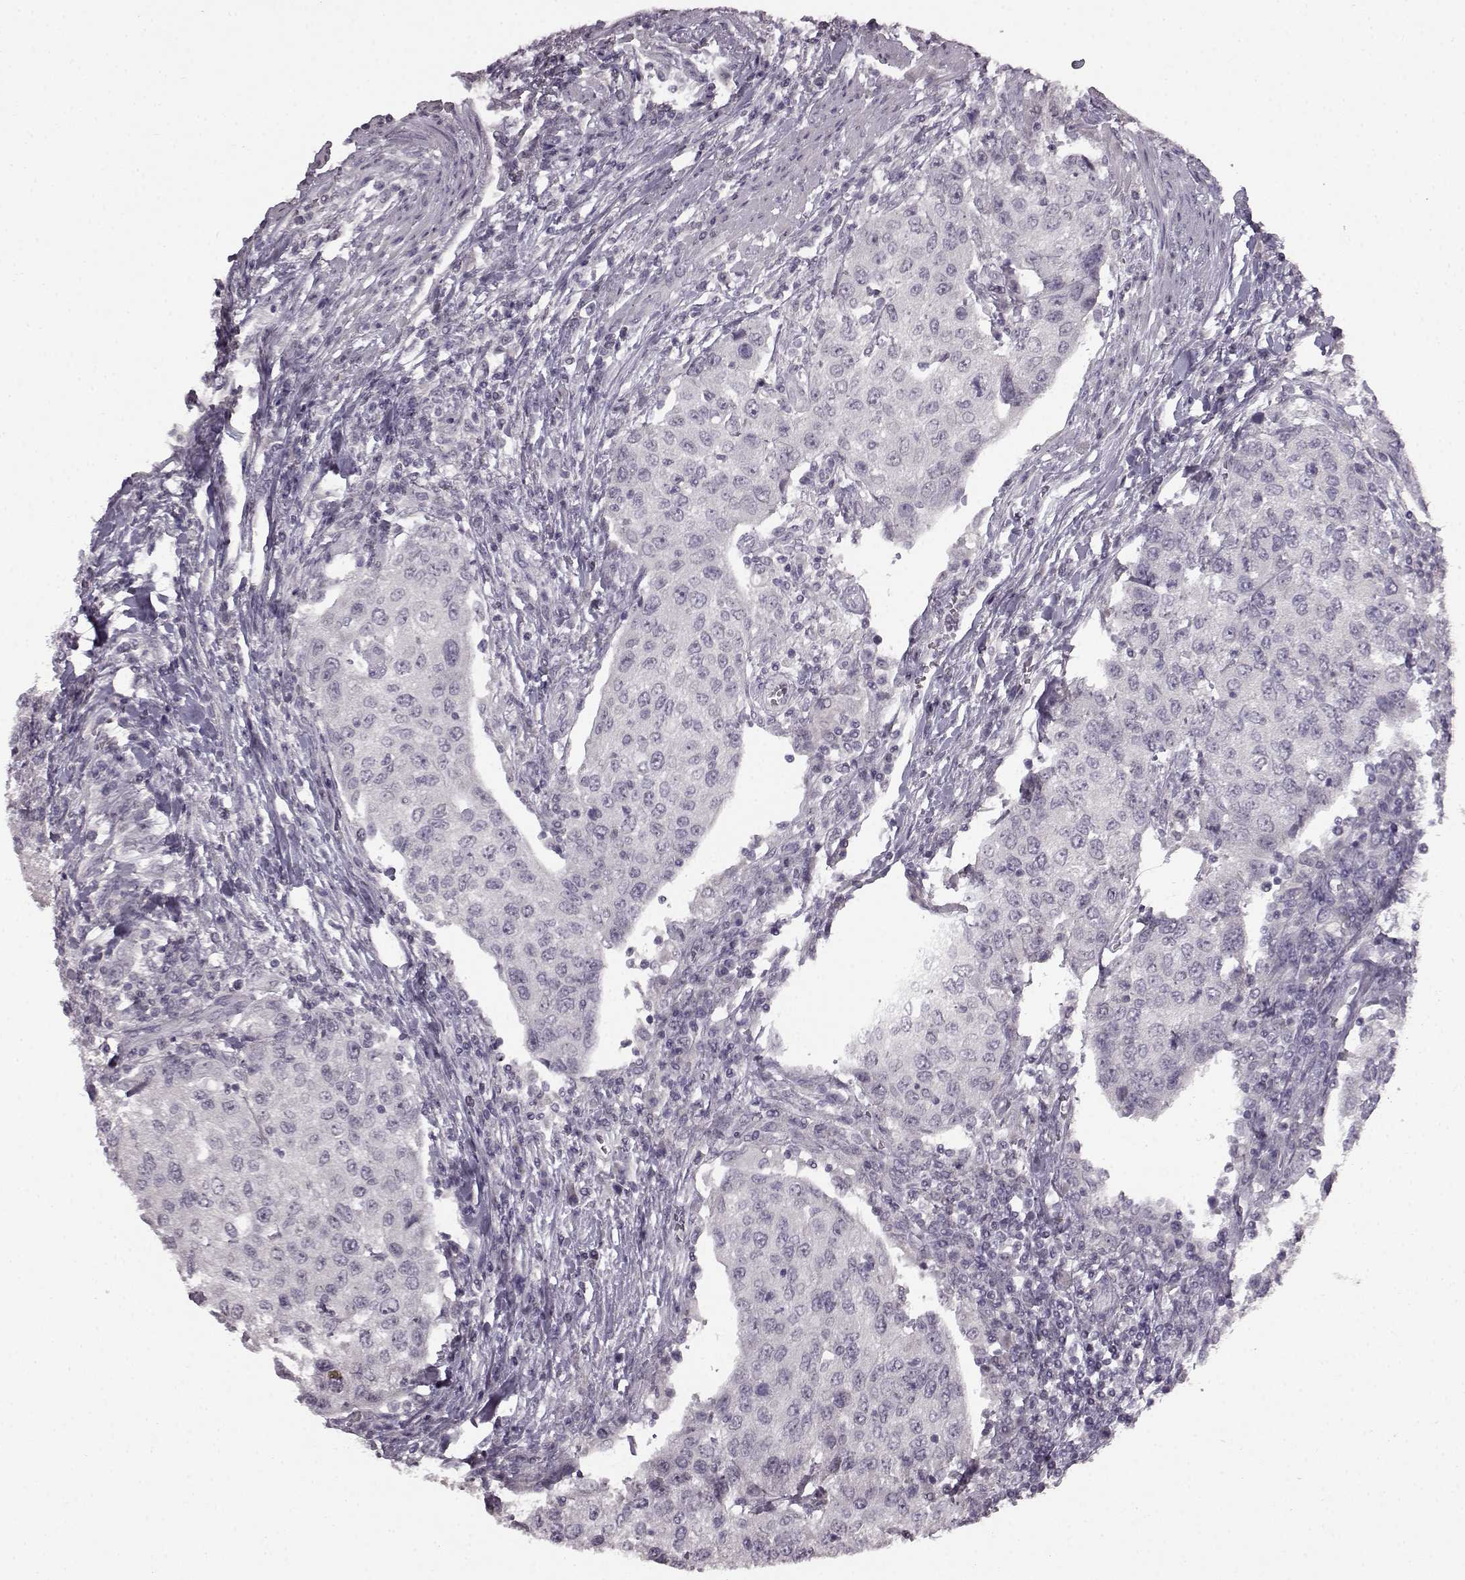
{"staining": {"intensity": "negative", "quantity": "none", "location": "none"}, "tissue": "urothelial cancer", "cell_type": "Tumor cells", "image_type": "cancer", "snomed": [{"axis": "morphology", "description": "Urothelial carcinoma, High grade"}, {"axis": "topography", "description": "Urinary bladder"}], "caption": "DAB immunohistochemical staining of human urothelial cancer displays no significant expression in tumor cells.", "gene": "LHB", "patient": {"sex": "female", "age": 78}}